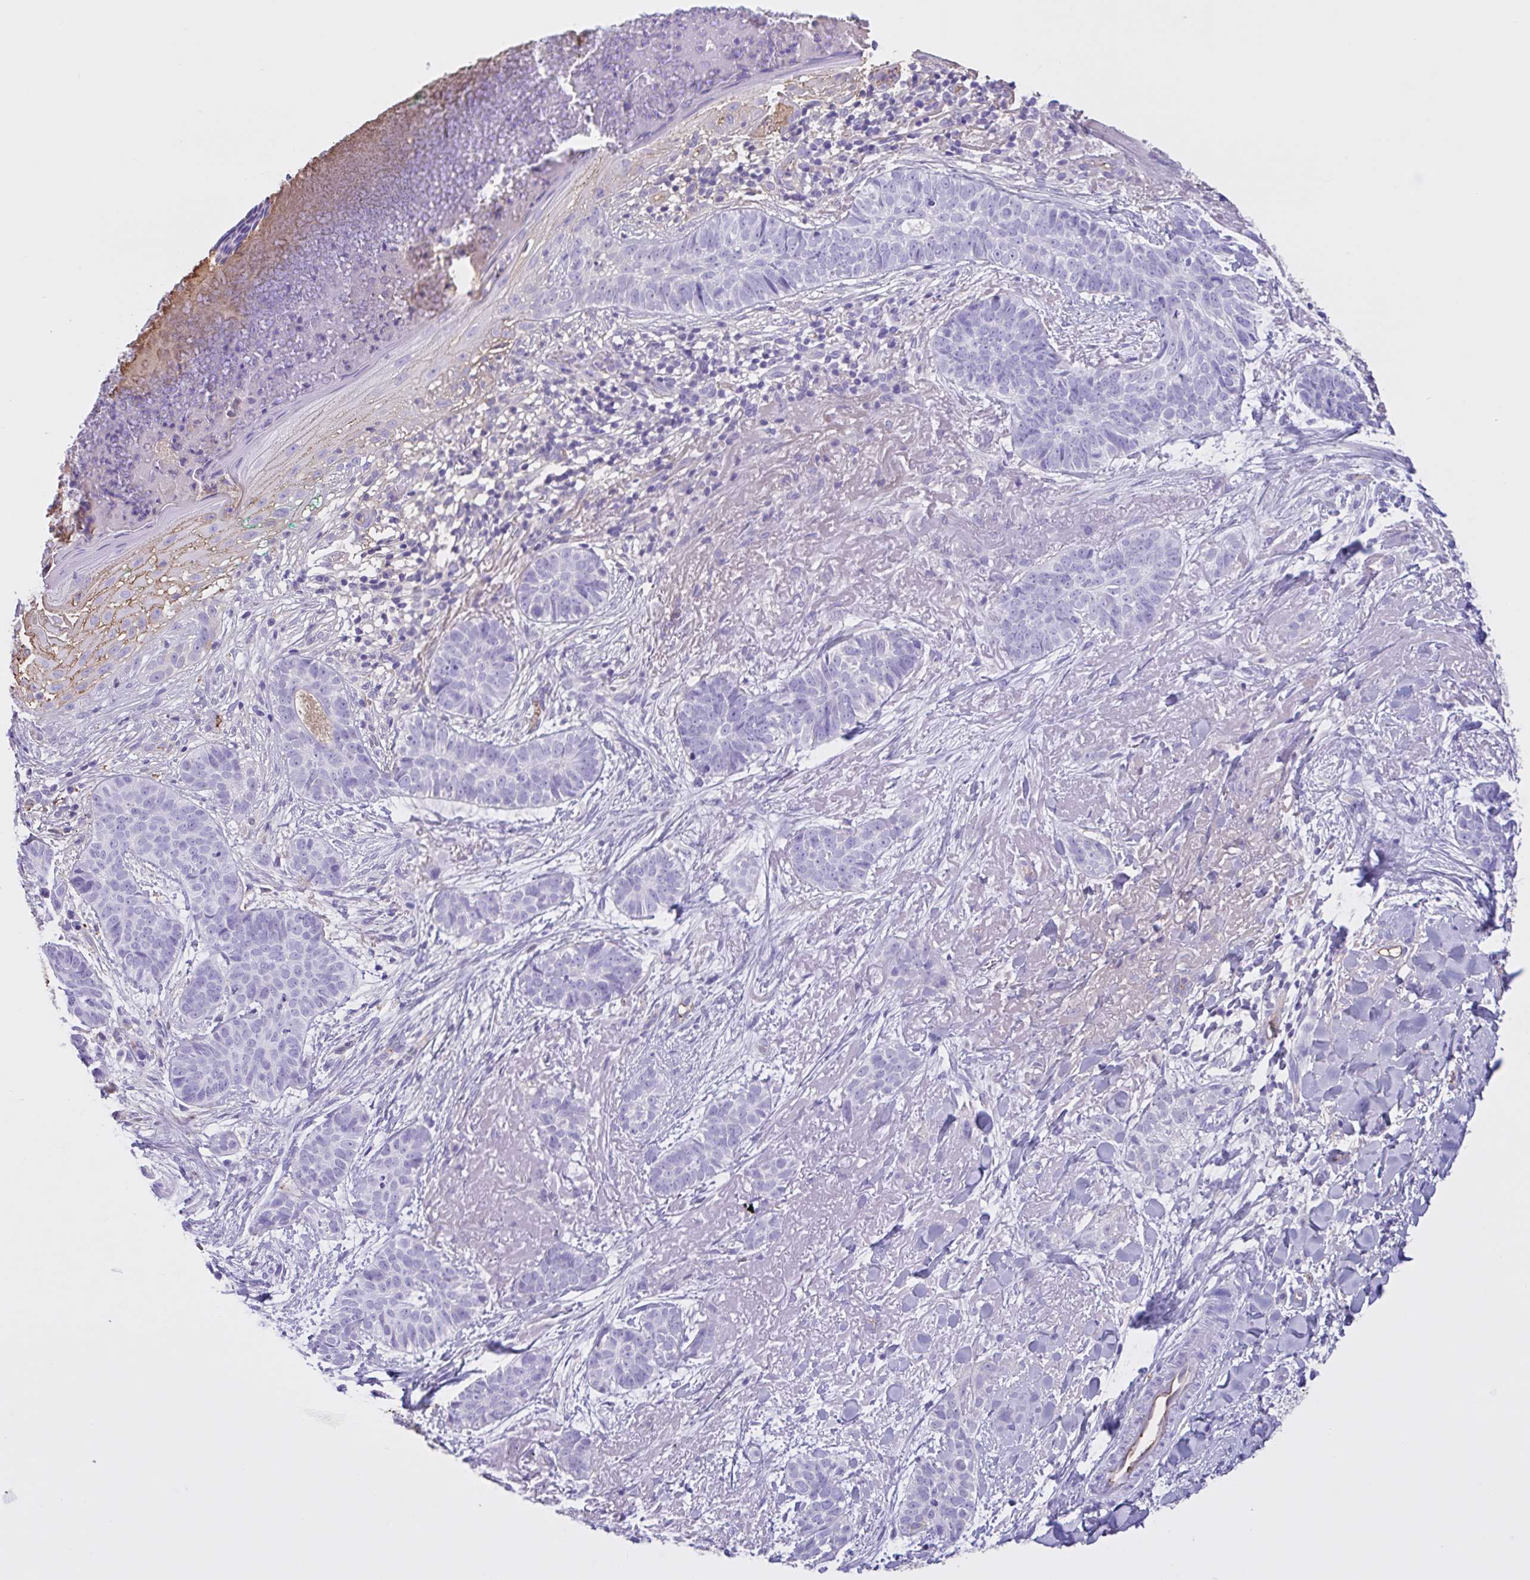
{"staining": {"intensity": "negative", "quantity": "none", "location": "none"}, "tissue": "skin cancer", "cell_type": "Tumor cells", "image_type": "cancer", "snomed": [{"axis": "morphology", "description": "Basal cell carcinoma"}, {"axis": "topography", "description": "Skin"}, {"axis": "topography", "description": "Skin of face"}, {"axis": "topography", "description": "Skin of nose"}], "caption": "Protein analysis of skin cancer (basal cell carcinoma) reveals no significant staining in tumor cells.", "gene": "LARGE2", "patient": {"sex": "female", "age": 86}}